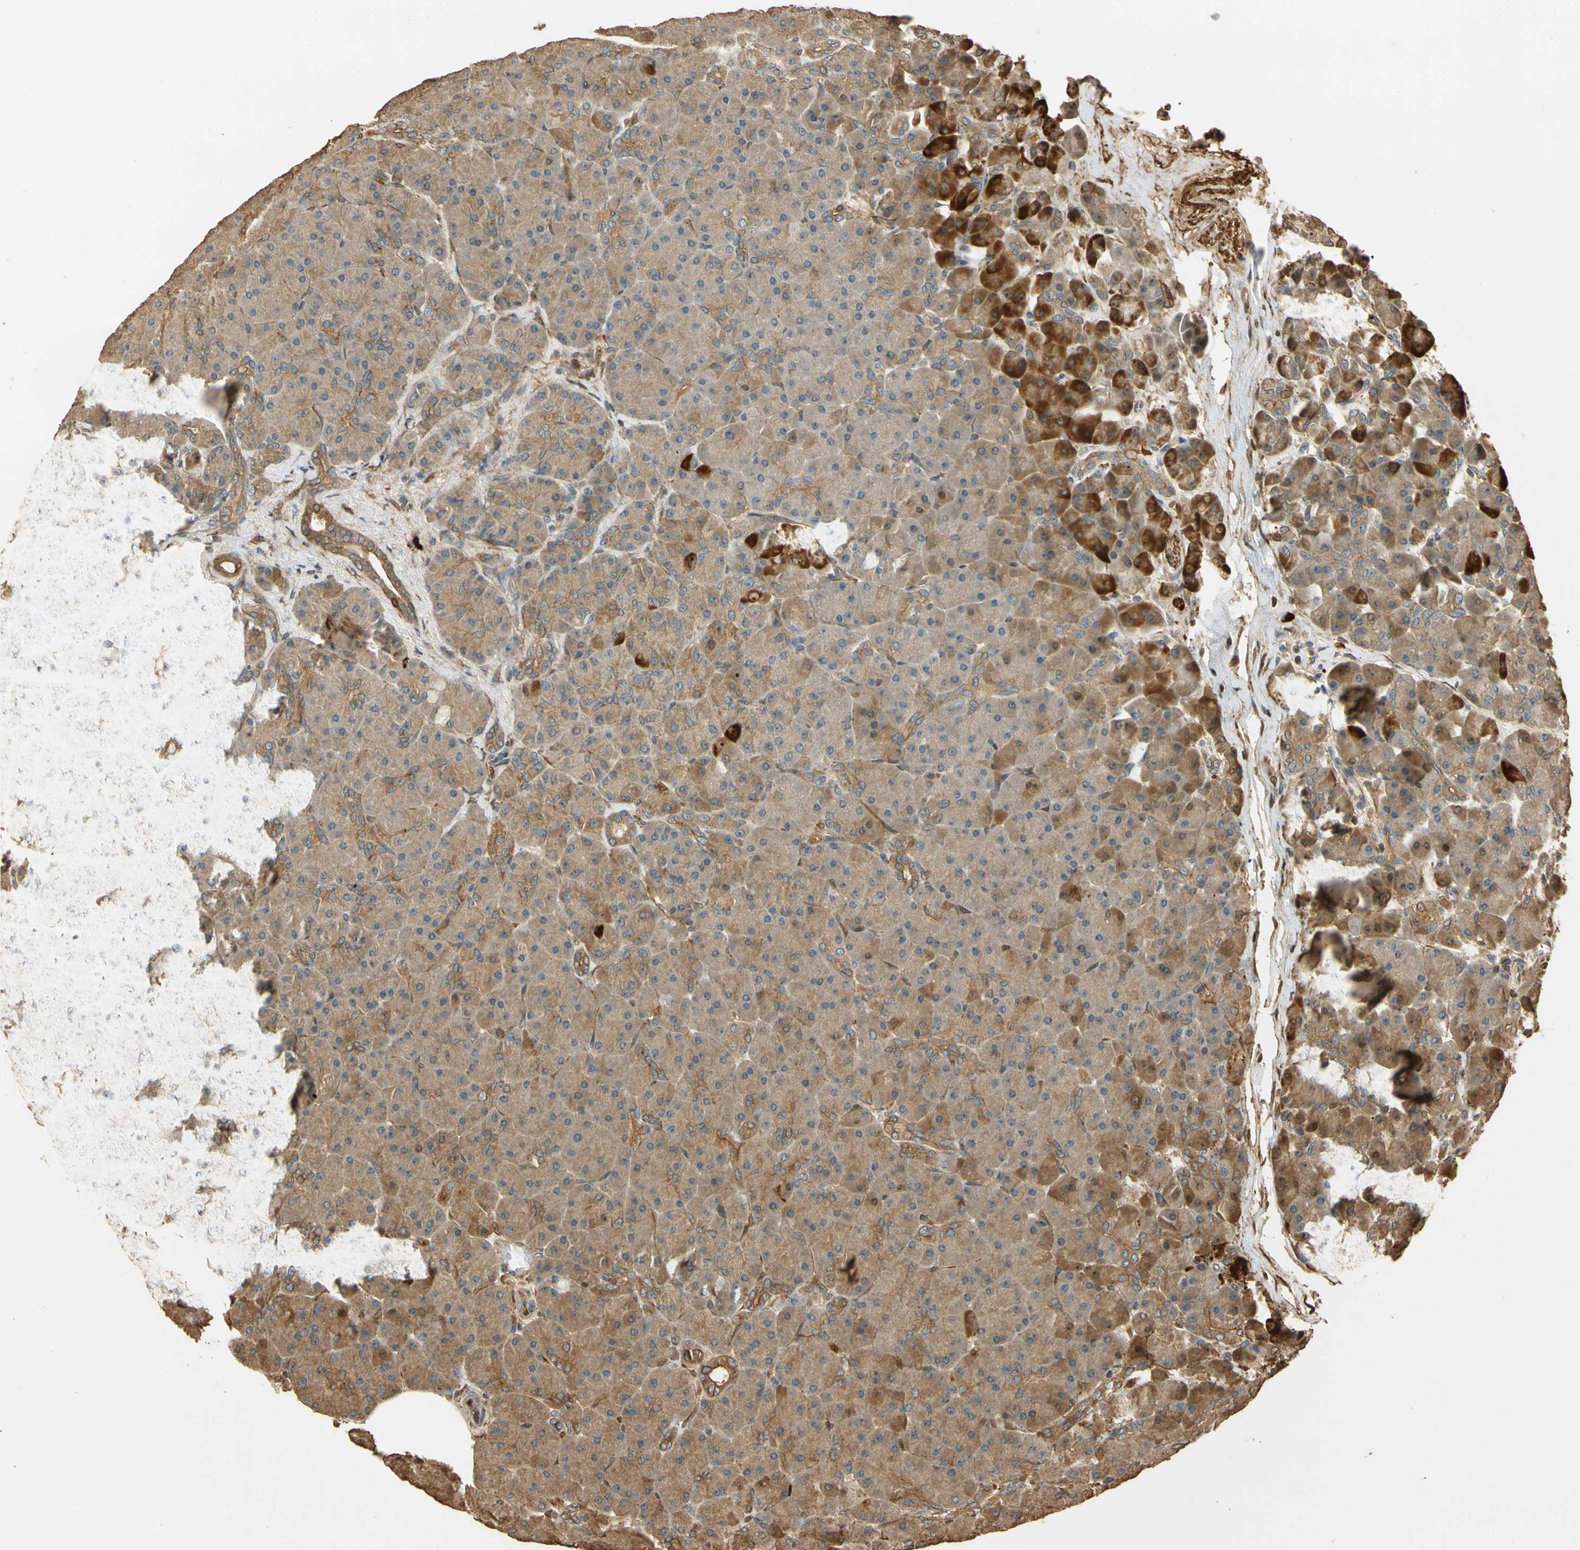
{"staining": {"intensity": "moderate", "quantity": ">75%", "location": "cytoplasmic/membranous"}, "tissue": "pancreas", "cell_type": "Exocrine glandular cells", "image_type": "normal", "snomed": [{"axis": "morphology", "description": "Normal tissue, NOS"}, {"axis": "topography", "description": "Pancreas"}], "caption": "Pancreas stained with a brown dye reveals moderate cytoplasmic/membranous positive expression in approximately >75% of exocrine glandular cells.", "gene": "MGRN1", "patient": {"sex": "male", "age": 66}}